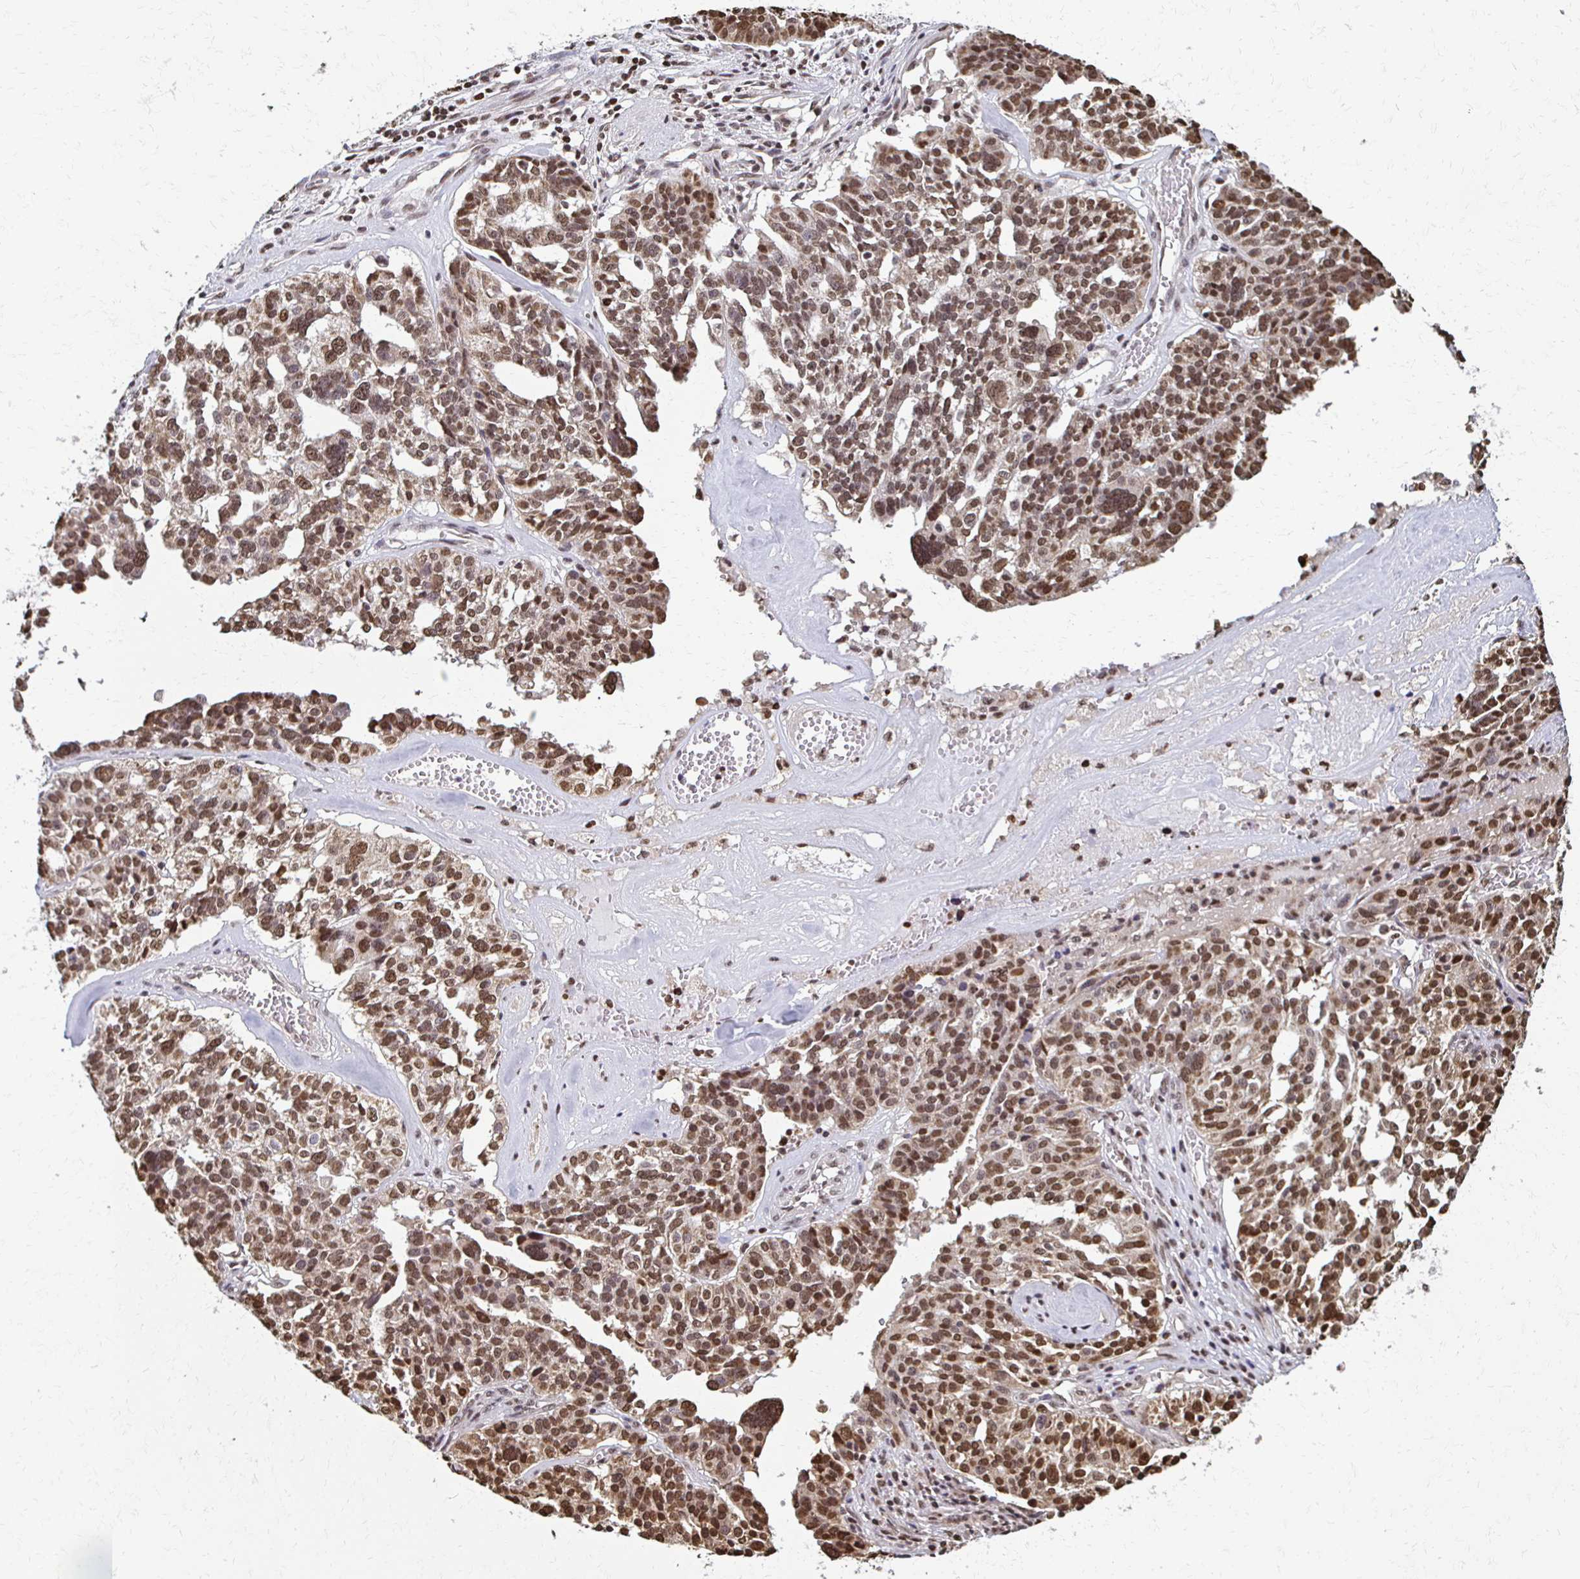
{"staining": {"intensity": "moderate", "quantity": ">75%", "location": "nuclear"}, "tissue": "ovarian cancer", "cell_type": "Tumor cells", "image_type": "cancer", "snomed": [{"axis": "morphology", "description": "Cystadenocarcinoma, serous, NOS"}, {"axis": "topography", "description": "Ovary"}], "caption": "The immunohistochemical stain shows moderate nuclear staining in tumor cells of ovarian cancer (serous cystadenocarcinoma) tissue.", "gene": "HOXA9", "patient": {"sex": "female", "age": 59}}